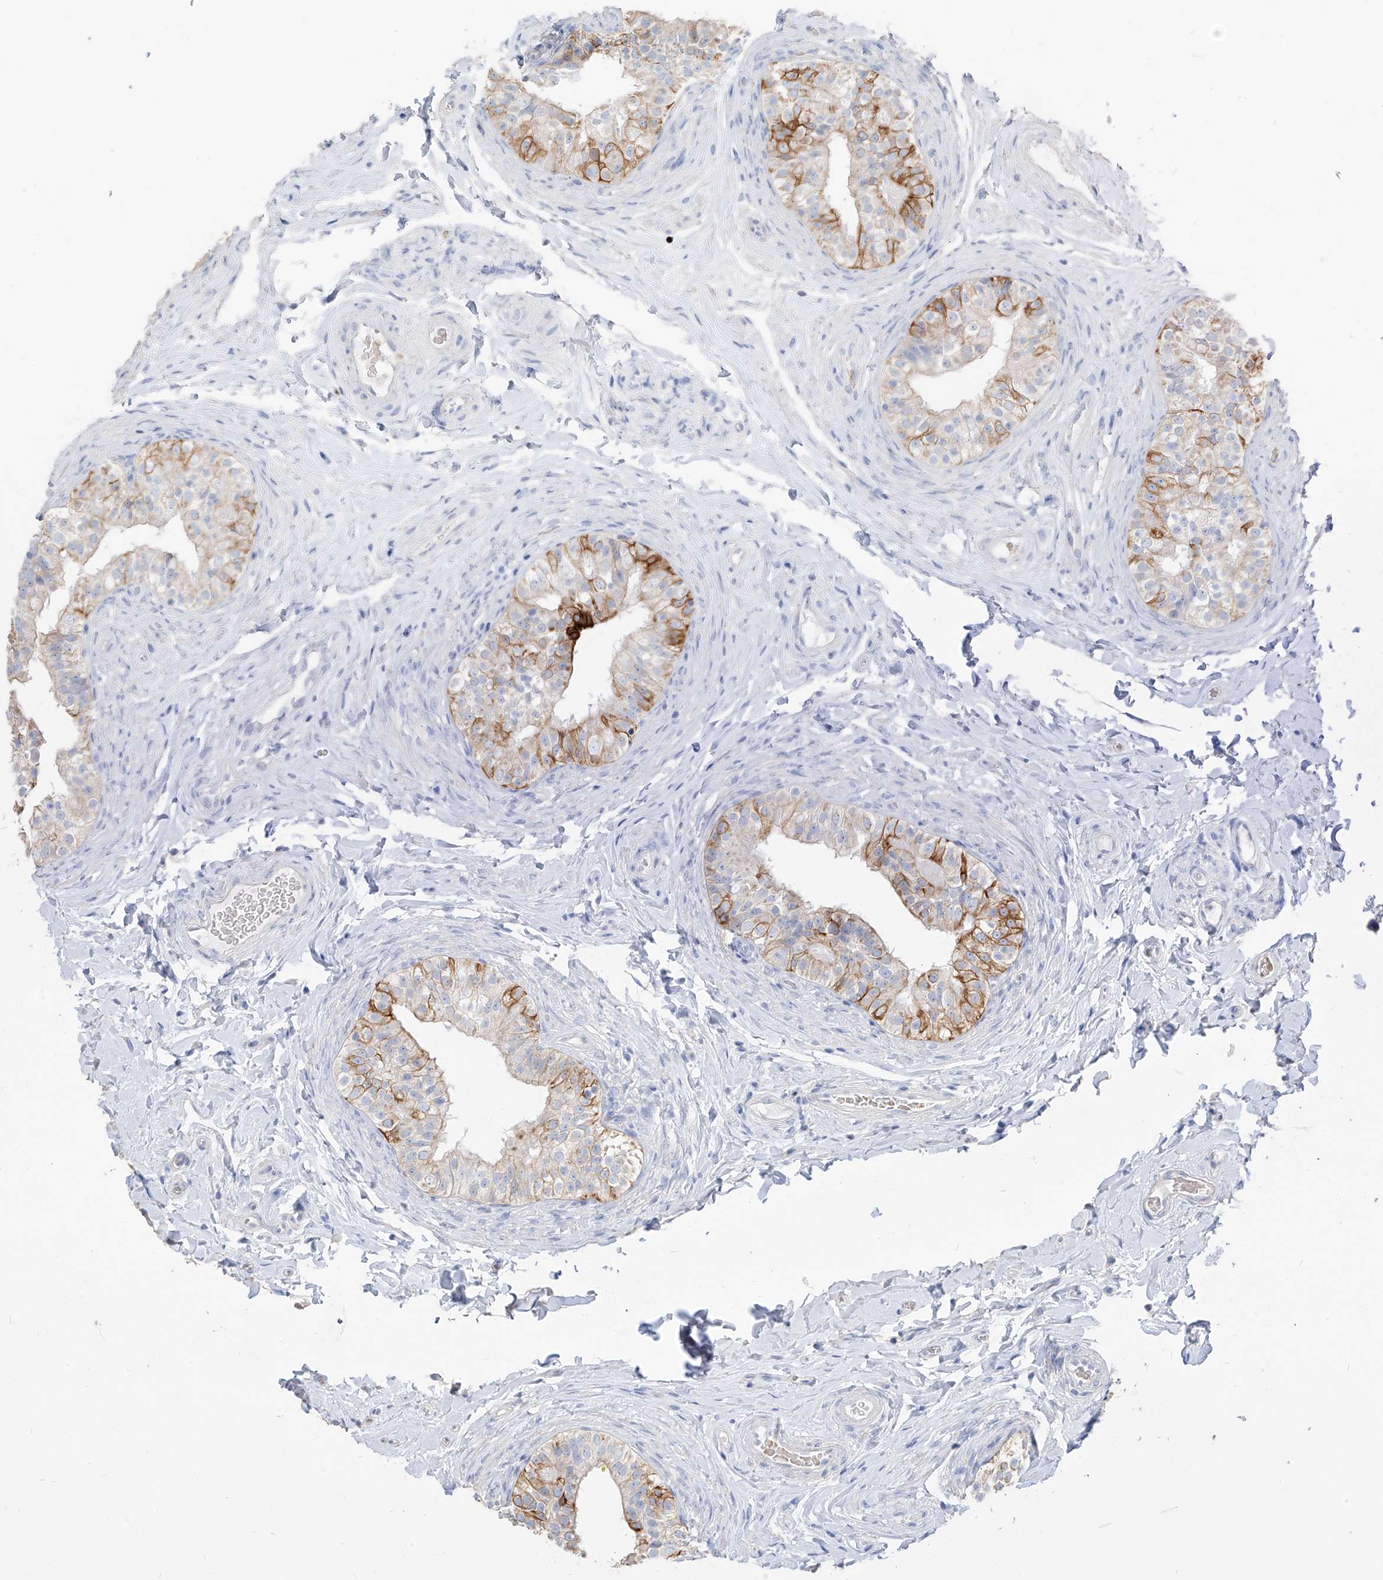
{"staining": {"intensity": "moderate", "quantity": "<25%", "location": "cytoplasmic/membranous"}, "tissue": "epididymis", "cell_type": "Glandular cells", "image_type": "normal", "snomed": [{"axis": "morphology", "description": "Normal tissue, NOS"}, {"axis": "topography", "description": "Epididymis"}], "caption": "Immunohistochemistry (DAB) staining of benign human epididymis shows moderate cytoplasmic/membranous protein positivity in about <25% of glandular cells.", "gene": "PAFAH1B3", "patient": {"sex": "male", "age": 49}}